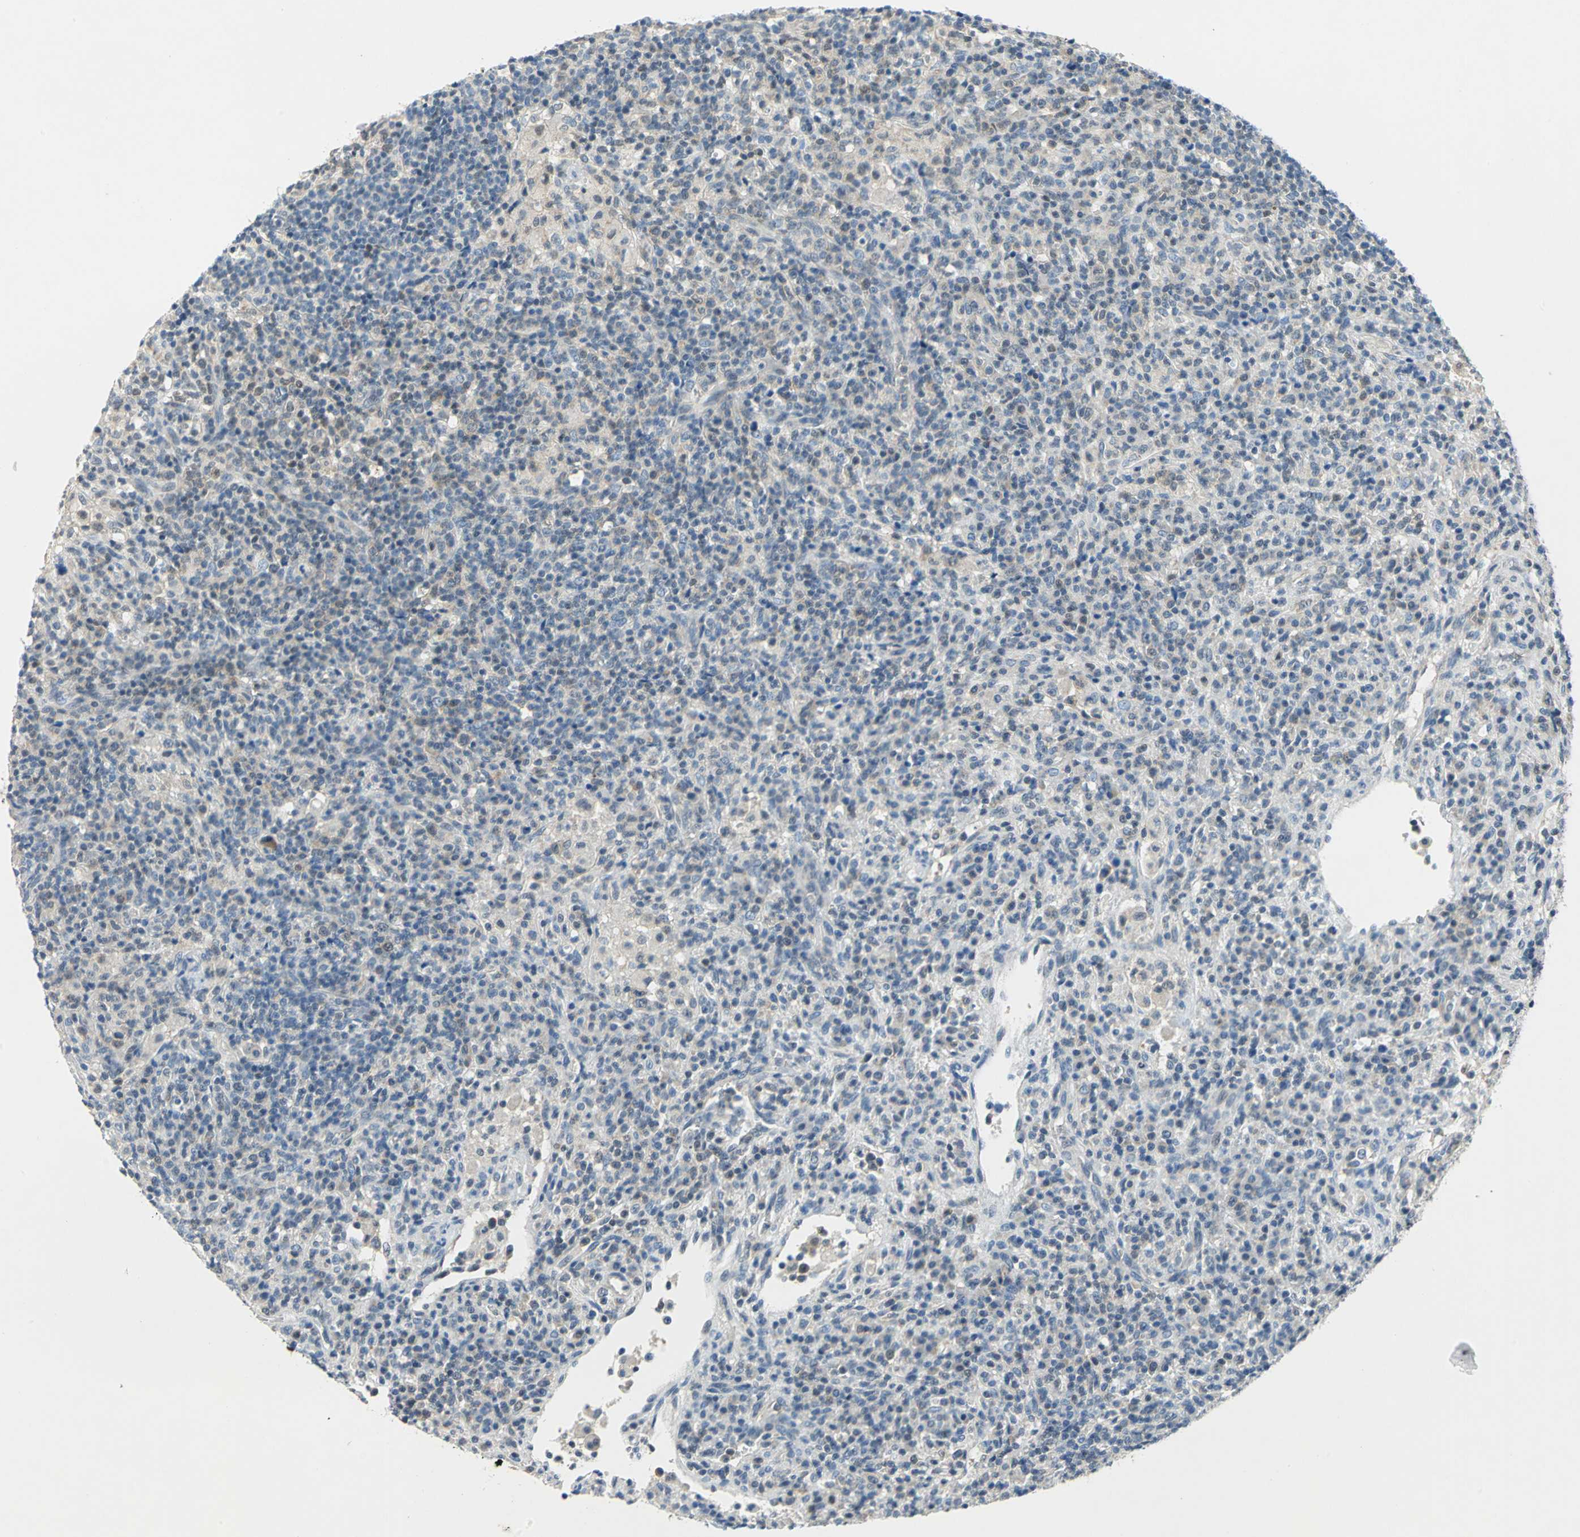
{"staining": {"intensity": "negative", "quantity": "none", "location": "none"}, "tissue": "lymphoma", "cell_type": "Tumor cells", "image_type": "cancer", "snomed": [{"axis": "morphology", "description": "Hodgkin's disease, NOS"}, {"axis": "topography", "description": "Lymph node"}], "caption": "An image of Hodgkin's disease stained for a protein reveals no brown staining in tumor cells.", "gene": "PIN1", "patient": {"sex": "male", "age": 65}}